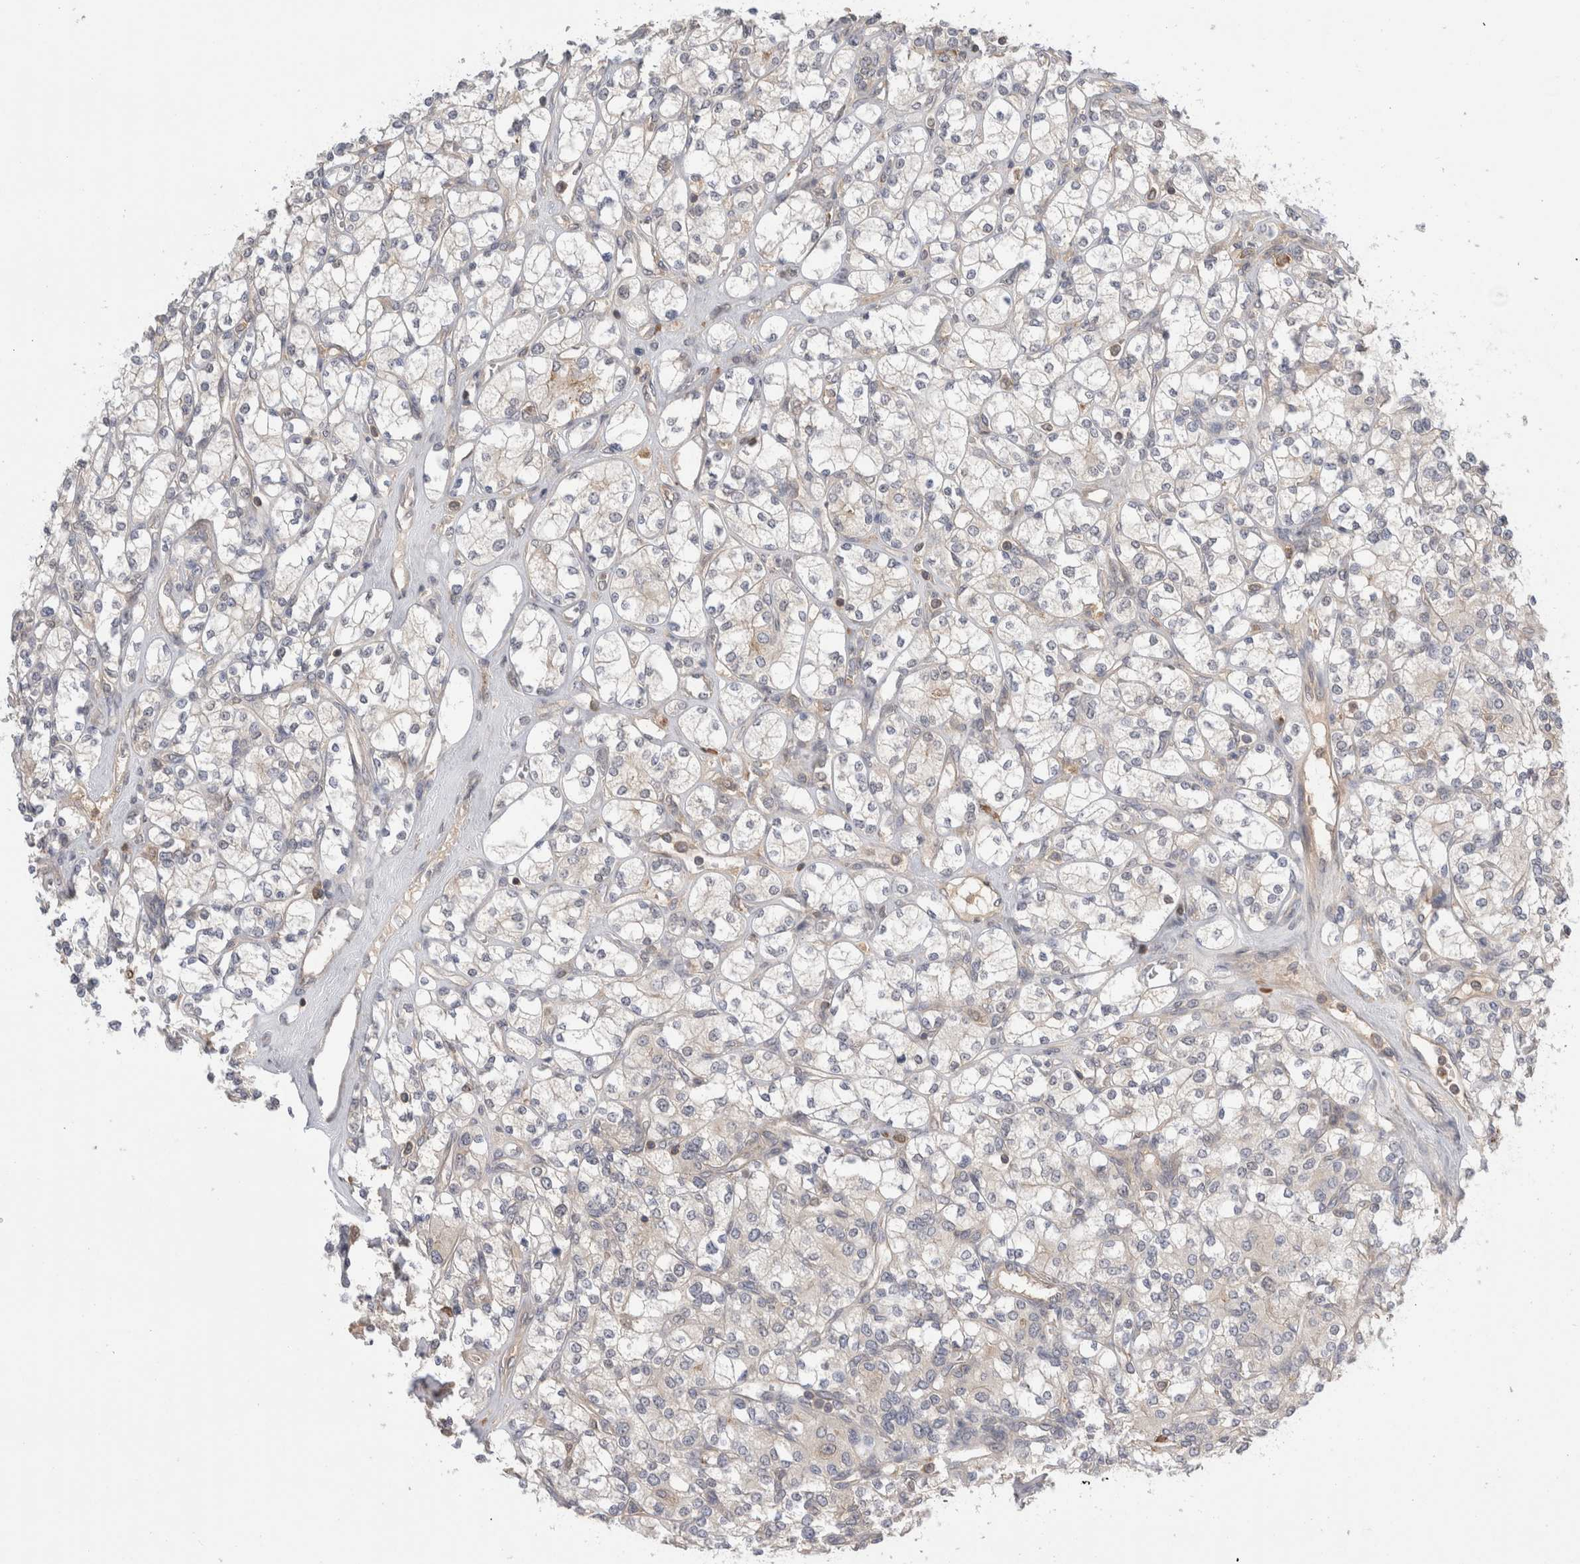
{"staining": {"intensity": "negative", "quantity": "none", "location": "none"}, "tissue": "renal cancer", "cell_type": "Tumor cells", "image_type": "cancer", "snomed": [{"axis": "morphology", "description": "Adenocarcinoma, NOS"}, {"axis": "topography", "description": "Kidney"}], "caption": "This is an immunohistochemistry (IHC) micrograph of renal adenocarcinoma. There is no positivity in tumor cells.", "gene": "NFKB1", "patient": {"sex": "male", "age": 77}}